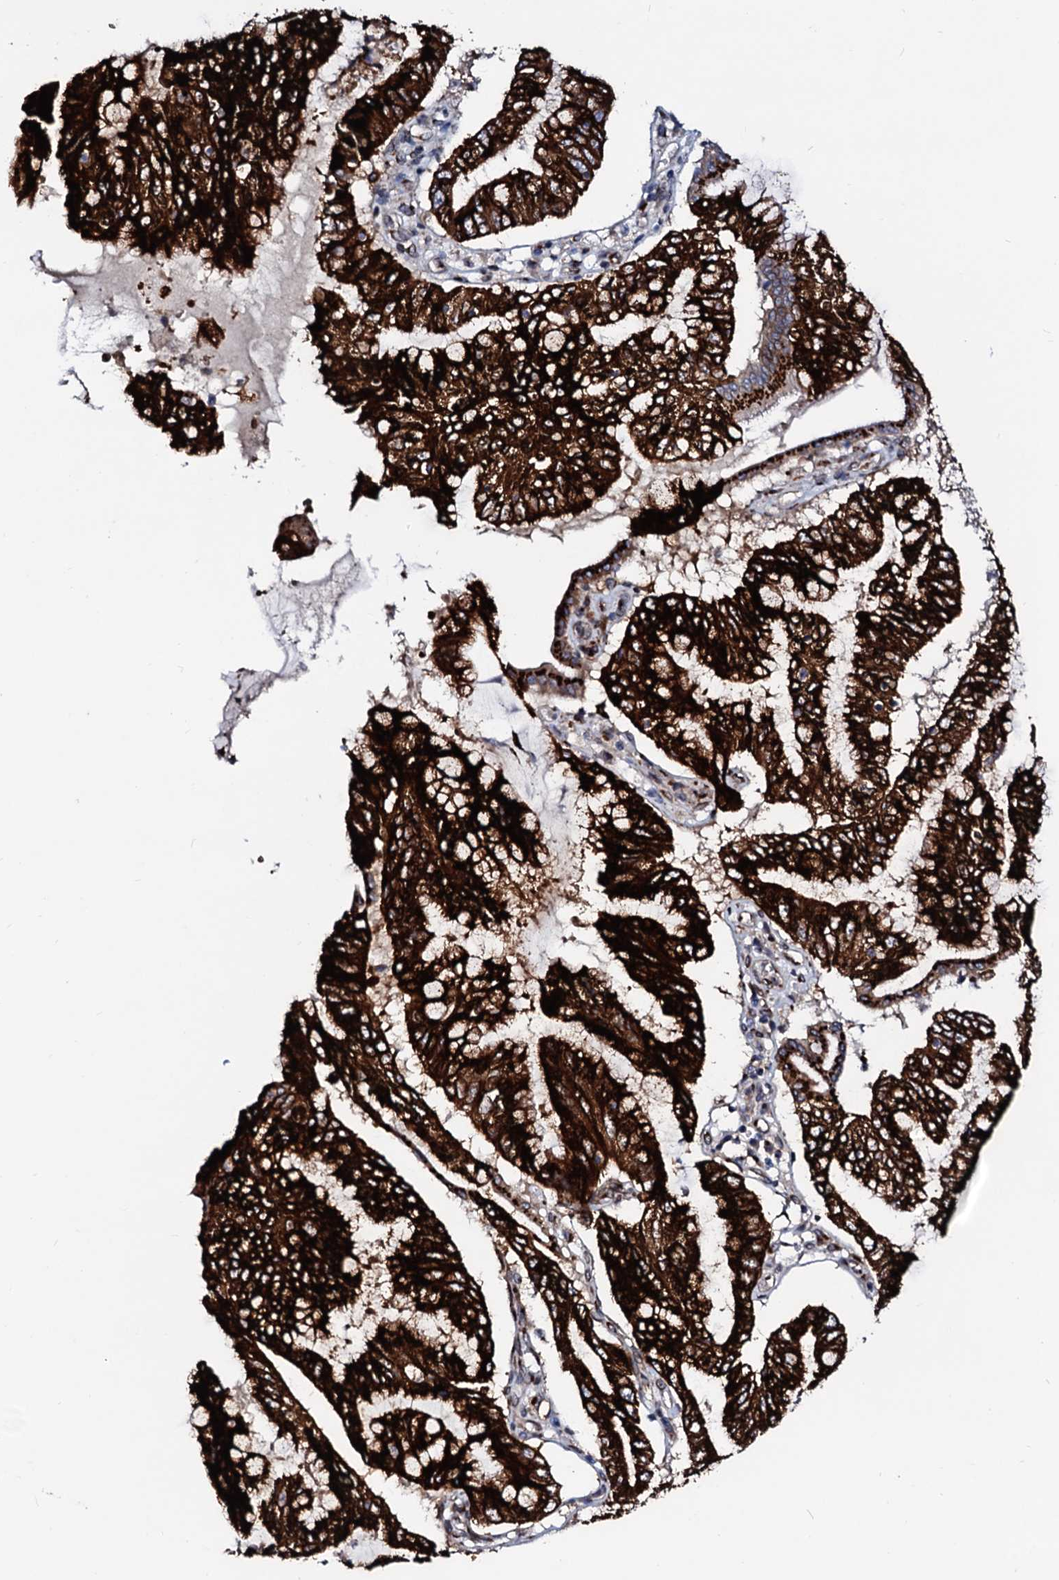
{"staining": {"intensity": "strong", "quantity": ">75%", "location": "cytoplasmic/membranous"}, "tissue": "pancreatic cancer", "cell_type": "Tumor cells", "image_type": "cancer", "snomed": [{"axis": "morphology", "description": "Adenocarcinoma, NOS"}, {"axis": "topography", "description": "Pancreas"}], "caption": "Immunohistochemistry (IHC) staining of pancreatic cancer, which exhibits high levels of strong cytoplasmic/membranous positivity in approximately >75% of tumor cells indicating strong cytoplasmic/membranous protein positivity. The staining was performed using DAB (brown) for protein detection and nuclei were counterstained in hematoxylin (blue).", "gene": "TMCO3", "patient": {"sex": "female", "age": 73}}